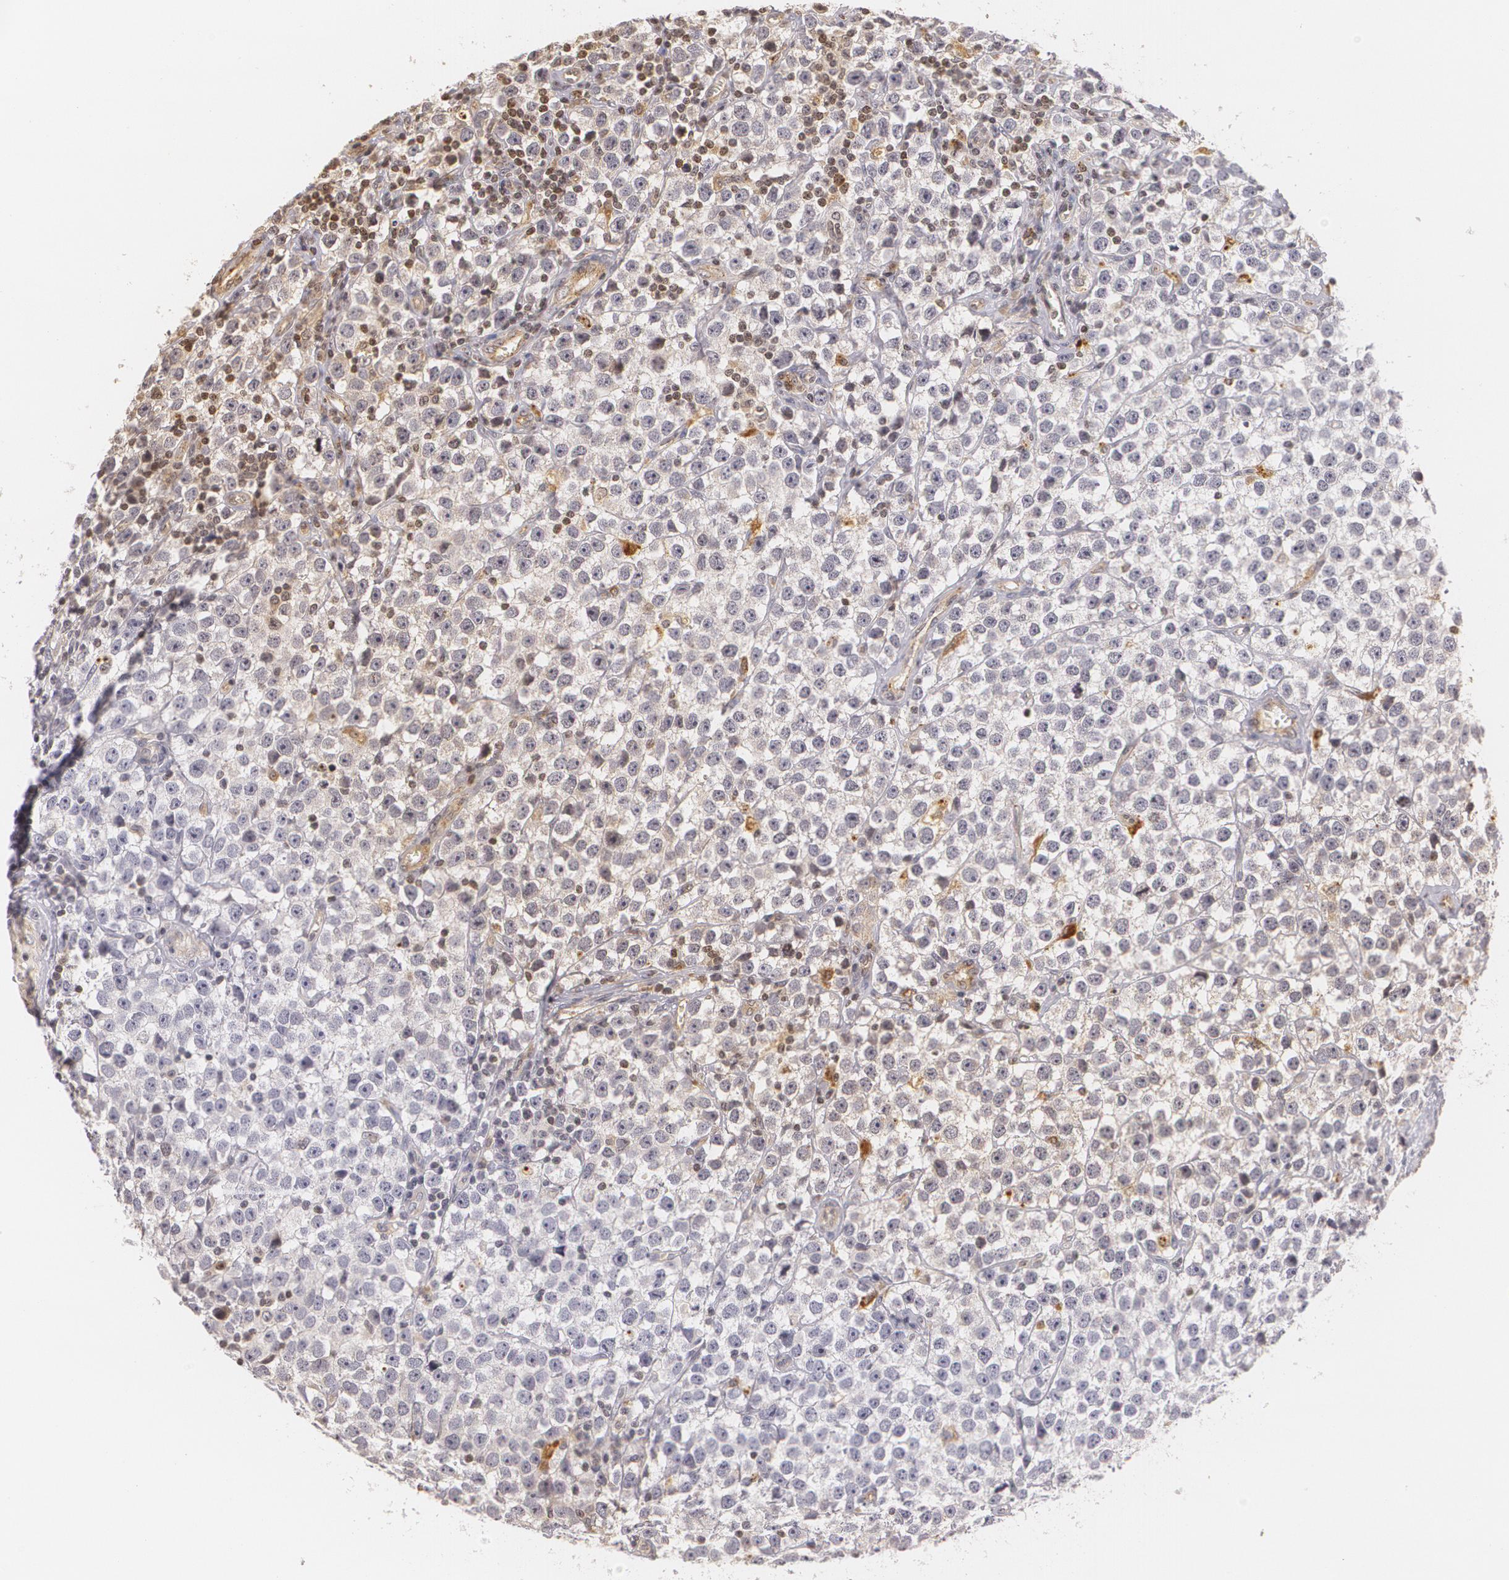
{"staining": {"intensity": "weak", "quantity": "<25%", "location": "cytoplasmic/membranous"}, "tissue": "testis cancer", "cell_type": "Tumor cells", "image_type": "cancer", "snomed": [{"axis": "morphology", "description": "Seminoma, NOS"}, {"axis": "topography", "description": "Testis"}], "caption": "Immunohistochemistry of testis cancer (seminoma) demonstrates no expression in tumor cells. (Stains: DAB (3,3'-diaminobenzidine) IHC with hematoxylin counter stain, Microscopy: brightfield microscopy at high magnification).", "gene": "VAV3", "patient": {"sex": "male", "age": 25}}